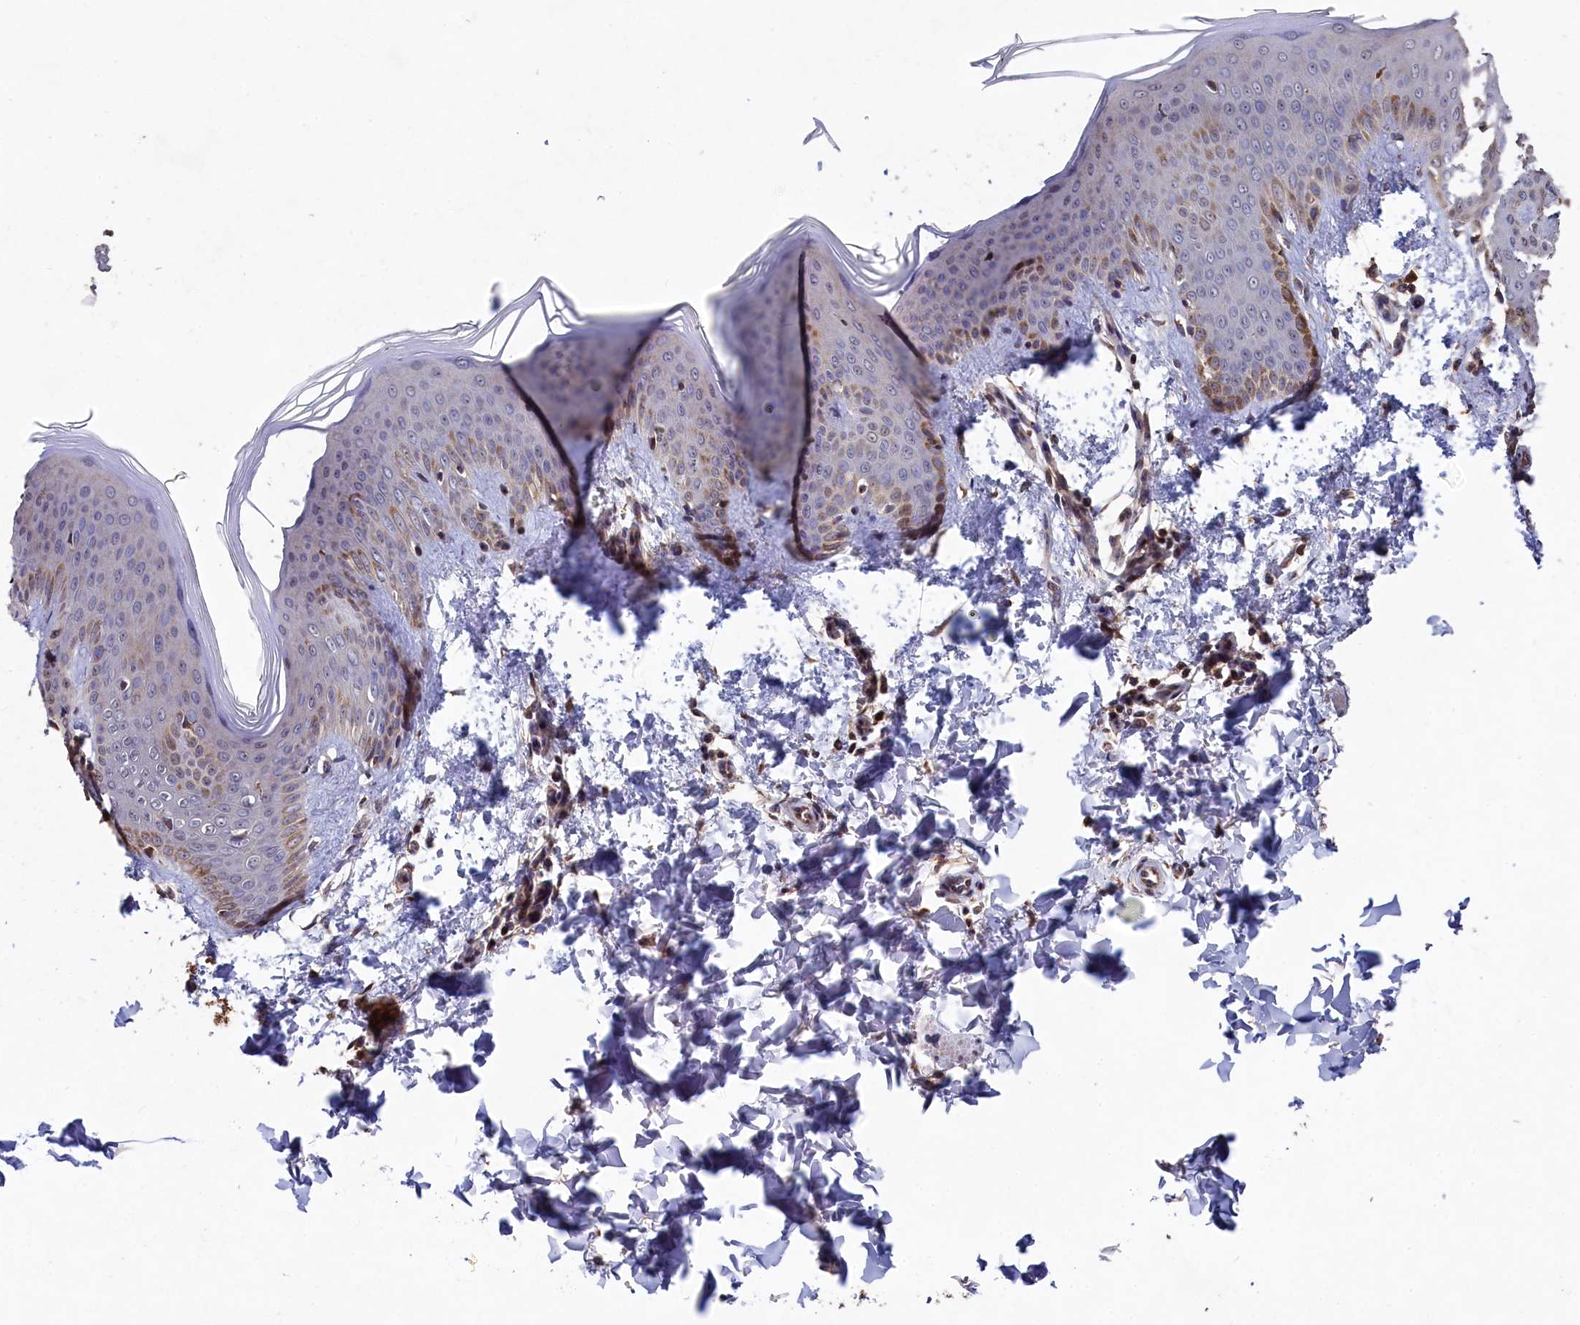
{"staining": {"intensity": "weak", "quantity": "25%-75%", "location": "cytoplasmic/membranous"}, "tissue": "skin", "cell_type": "Fibroblasts", "image_type": "normal", "snomed": [{"axis": "morphology", "description": "Normal tissue, NOS"}, {"axis": "topography", "description": "Skin"}], "caption": "Skin was stained to show a protein in brown. There is low levels of weak cytoplasmic/membranous staining in about 25%-75% of fibroblasts. The protein is shown in brown color, while the nuclei are stained blue.", "gene": "NAA60", "patient": {"sex": "male", "age": 36}}